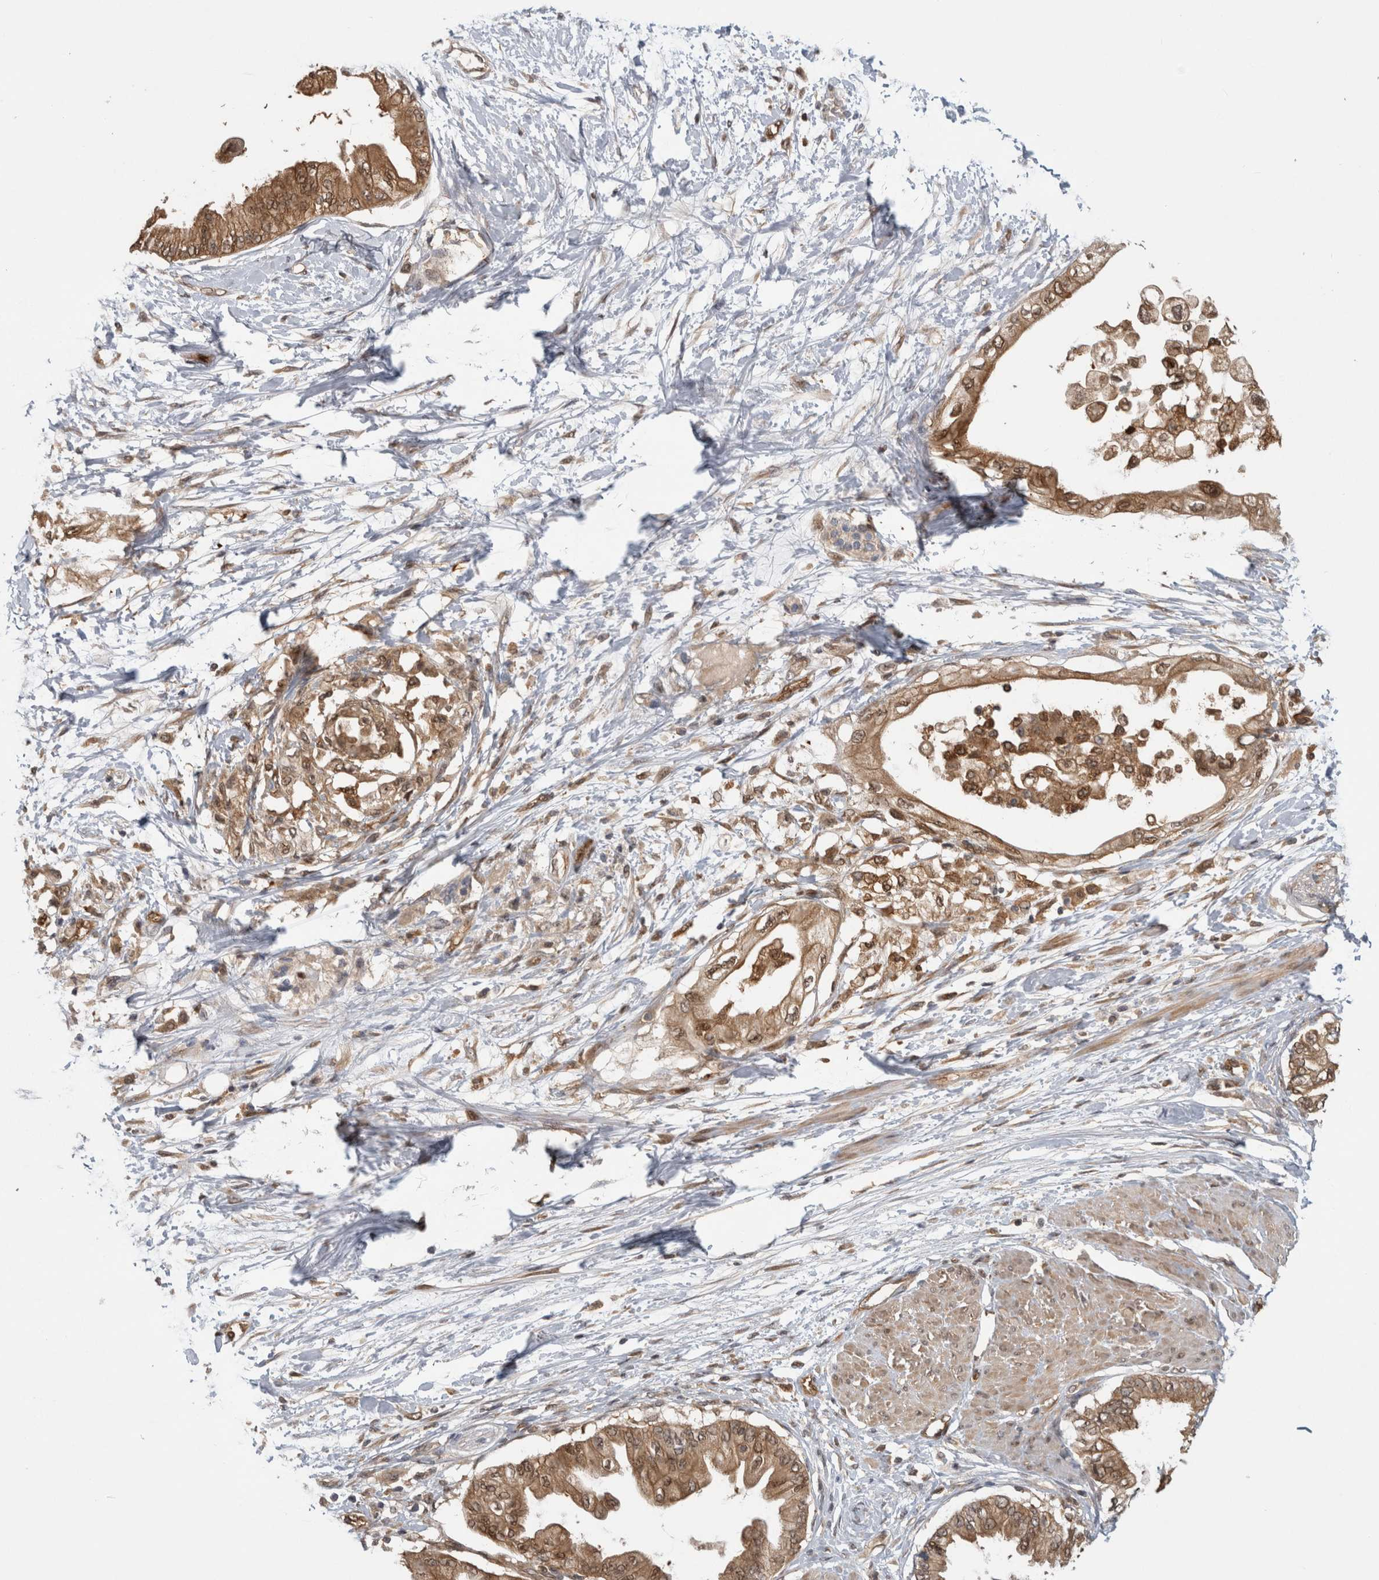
{"staining": {"intensity": "moderate", "quantity": ">75%", "location": "cytoplasmic/membranous,nuclear"}, "tissue": "pancreatic cancer", "cell_type": "Tumor cells", "image_type": "cancer", "snomed": [{"axis": "morphology", "description": "Normal tissue, NOS"}, {"axis": "morphology", "description": "Adenocarcinoma, NOS"}, {"axis": "topography", "description": "Pancreas"}, {"axis": "topography", "description": "Duodenum"}], "caption": "Protein analysis of adenocarcinoma (pancreatic) tissue exhibits moderate cytoplasmic/membranous and nuclear staining in approximately >75% of tumor cells.", "gene": "ASTN2", "patient": {"sex": "female", "age": 60}}